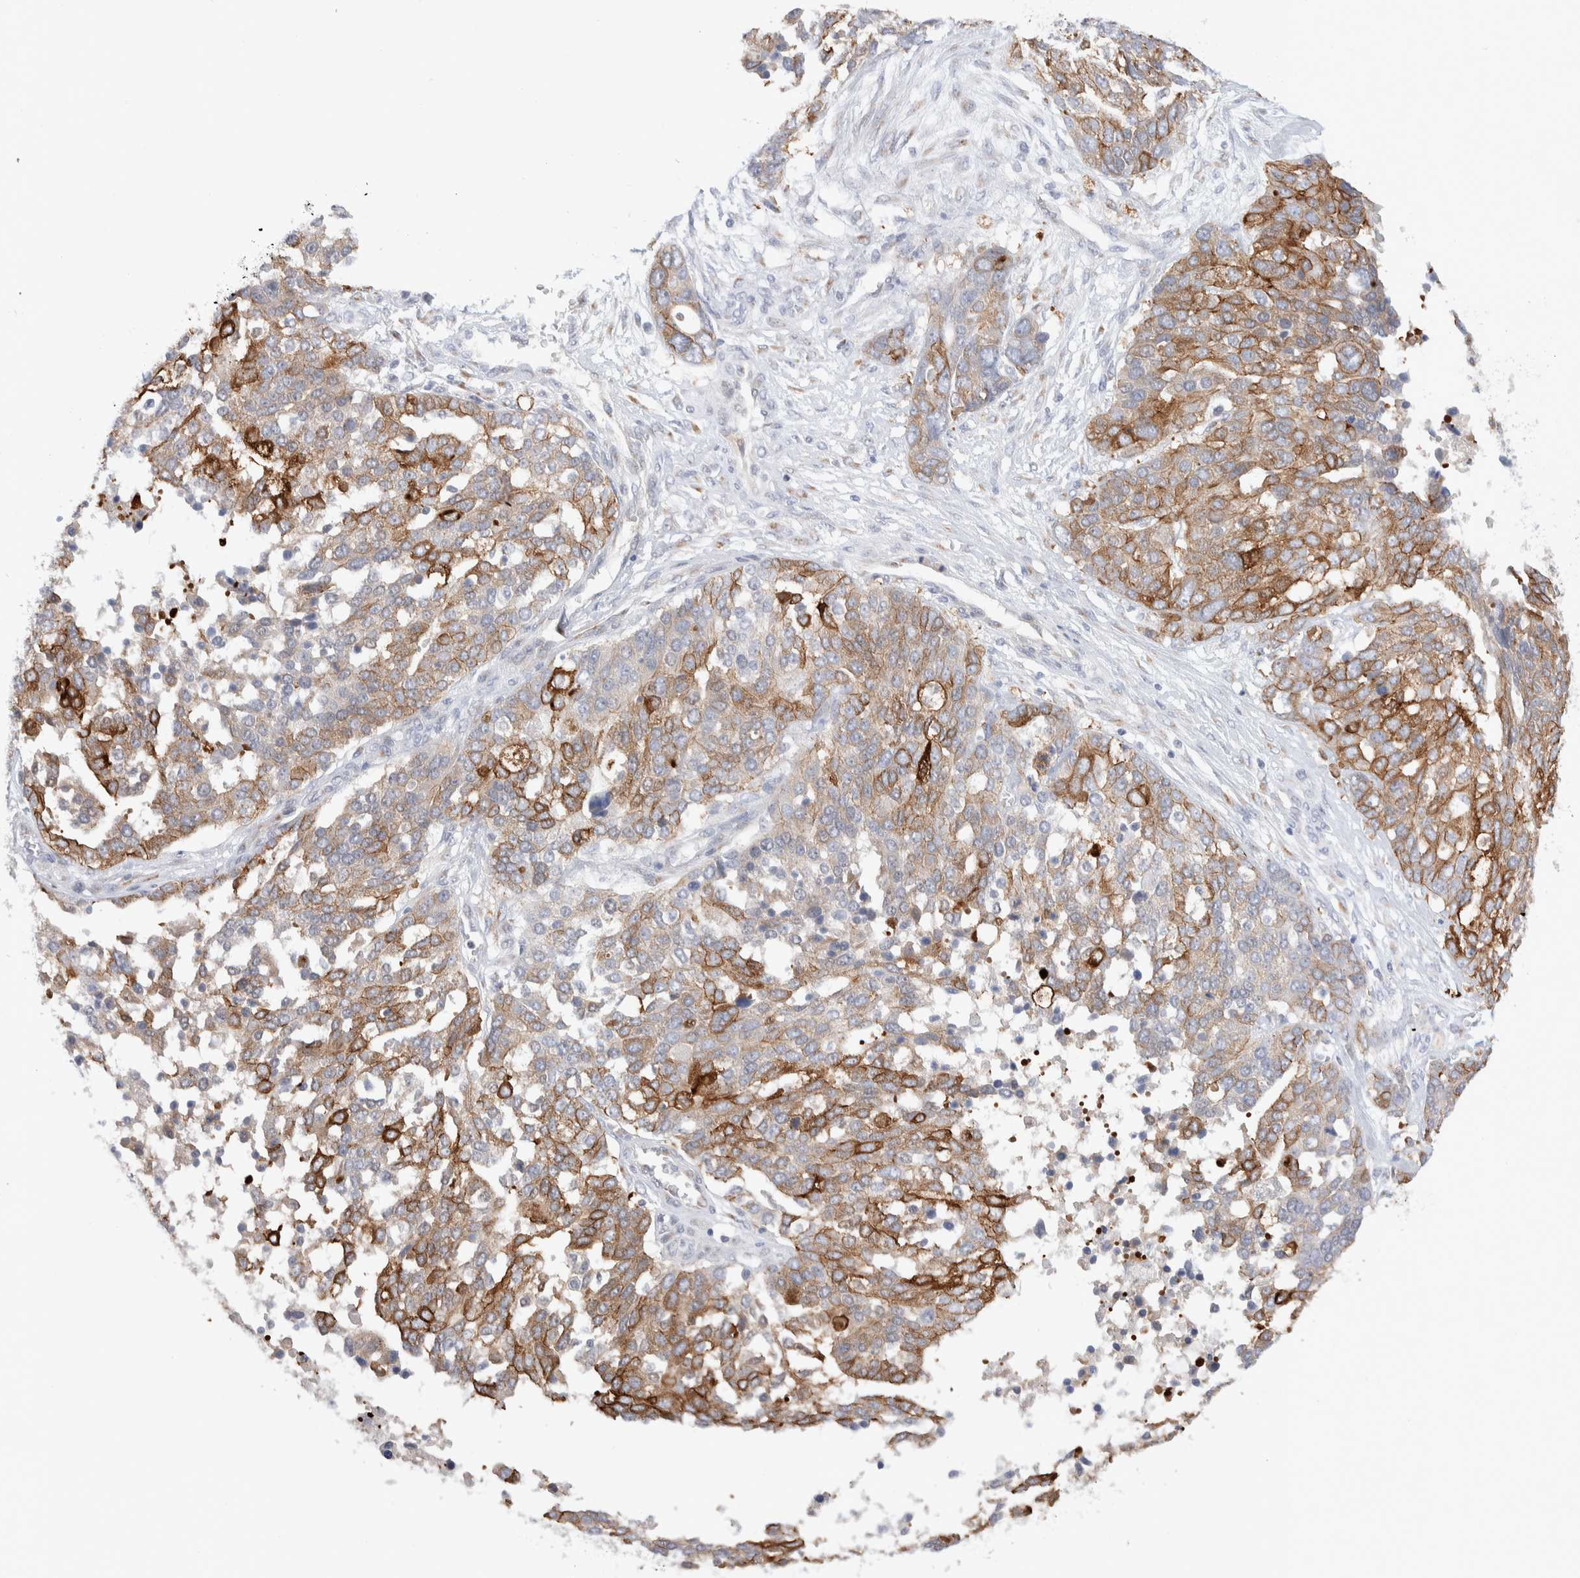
{"staining": {"intensity": "moderate", "quantity": ">75%", "location": "cytoplasmic/membranous"}, "tissue": "ovarian cancer", "cell_type": "Tumor cells", "image_type": "cancer", "snomed": [{"axis": "morphology", "description": "Cystadenocarcinoma, serous, NOS"}, {"axis": "topography", "description": "Ovary"}], "caption": "The micrograph reveals immunohistochemical staining of ovarian serous cystadenocarcinoma. There is moderate cytoplasmic/membranous expression is appreciated in approximately >75% of tumor cells. (DAB IHC, brown staining for protein, blue staining for nuclei).", "gene": "C1orf112", "patient": {"sex": "female", "age": 44}}